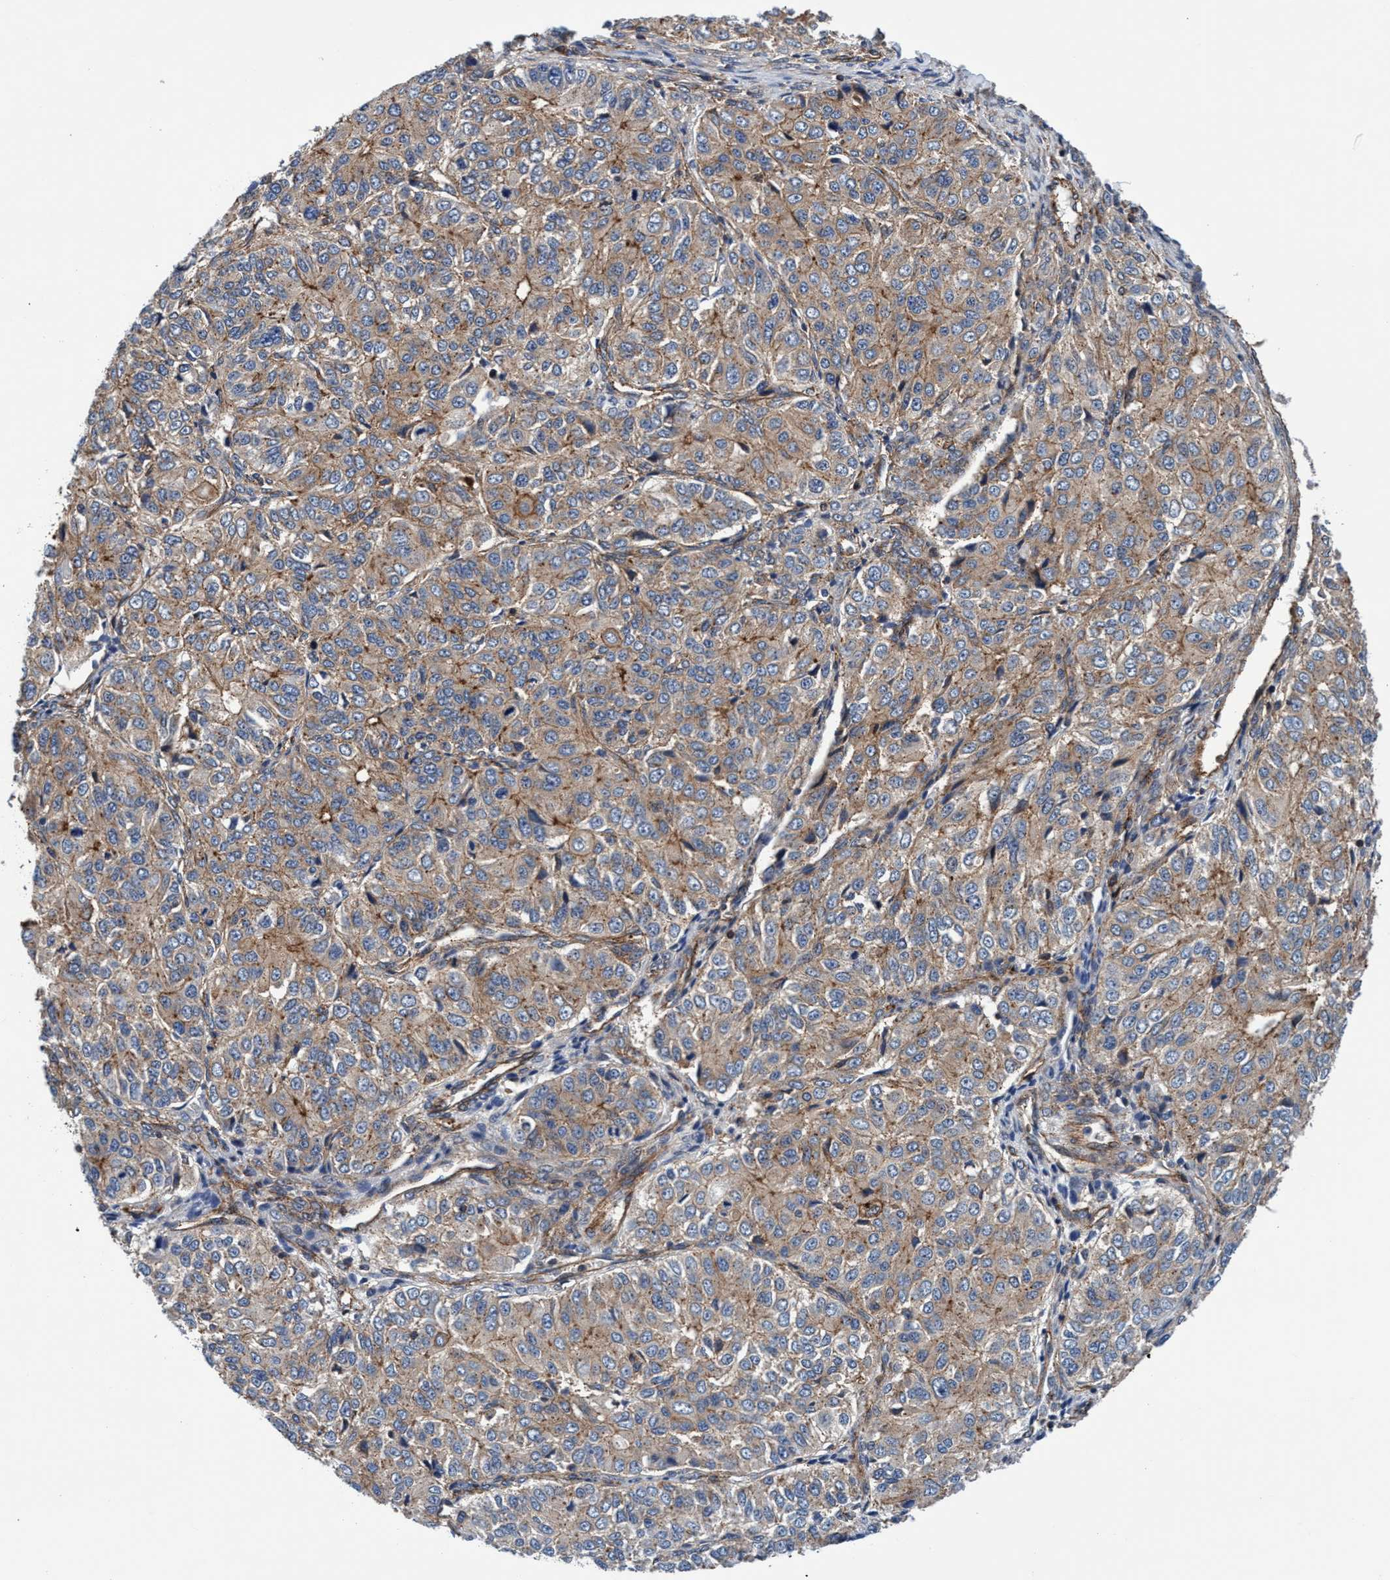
{"staining": {"intensity": "moderate", "quantity": ">75%", "location": "cytoplasmic/membranous"}, "tissue": "ovarian cancer", "cell_type": "Tumor cells", "image_type": "cancer", "snomed": [{"axis": "morphology", "description": "Carcinoma, endometroid"}, {"axis": "topography", "description": "Ovary"}], "caption": "Protein staining of endometroid carcinoma (ovarian) tissue displays moderate cytoplasmic/membranous staining in approximately >75% of tumor cells.", "gene": "MCM3AP", "patient": {"sex": "female", "age": 51}}